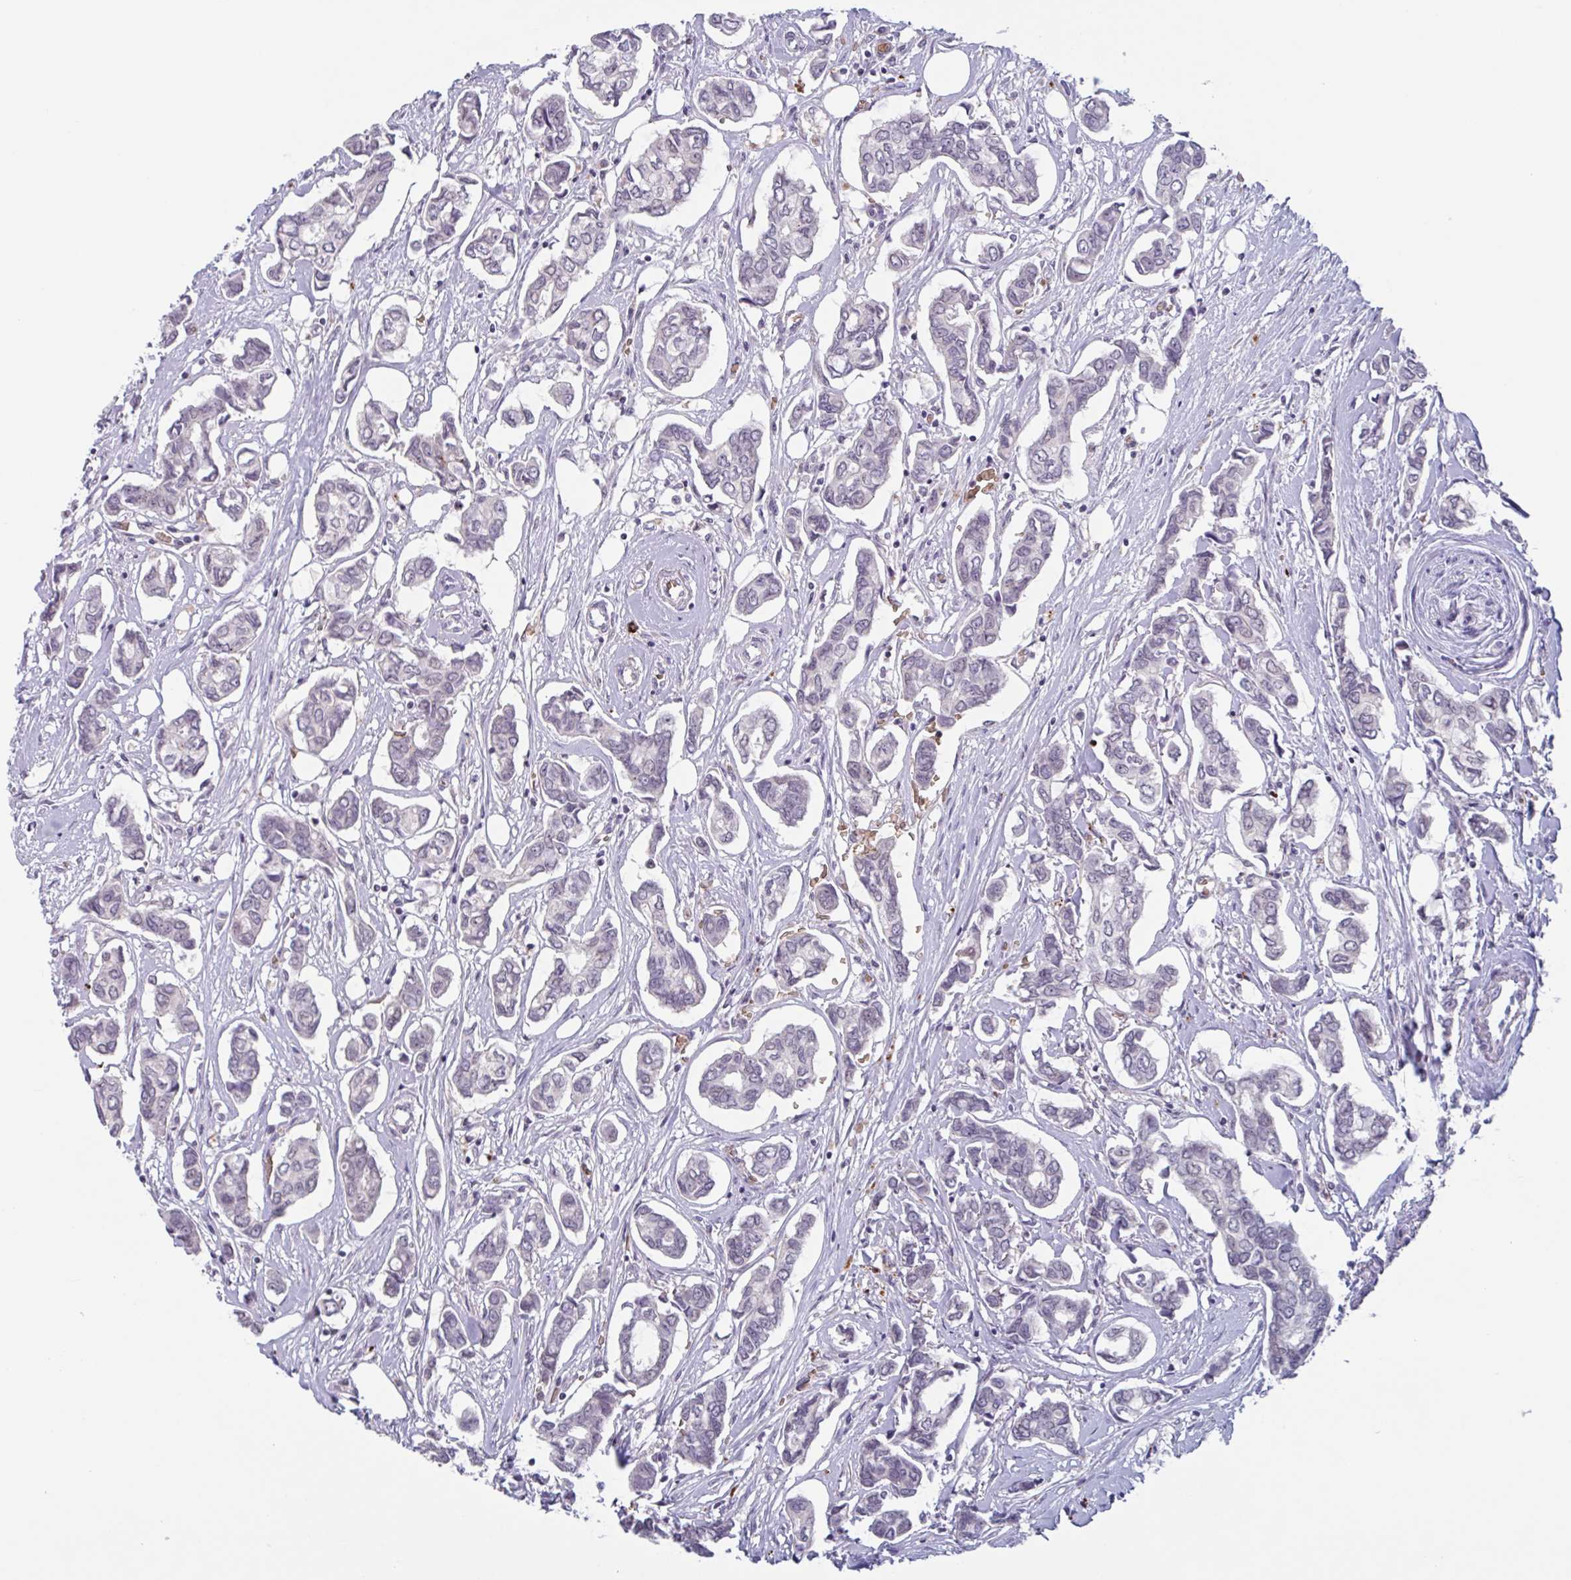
{"staining": {"intensity": "negative", "quantity": "none", "location": "none"}, "tissue": "breast cancer", "cell_type": "Tumor cells", "image_type": "cancer", "snomed": [{"axis": "morphology", "description": "Duct carcinoma"}, {"axis": "topography", "description": "Breast"}], "caption": "Photomicrograph shows no protein positivity in tumor cells of breast cancer (invasive ductal carcinoma) tissue.", "gene": "RHAG", "patient": {"sex": "female", "age": 73}}